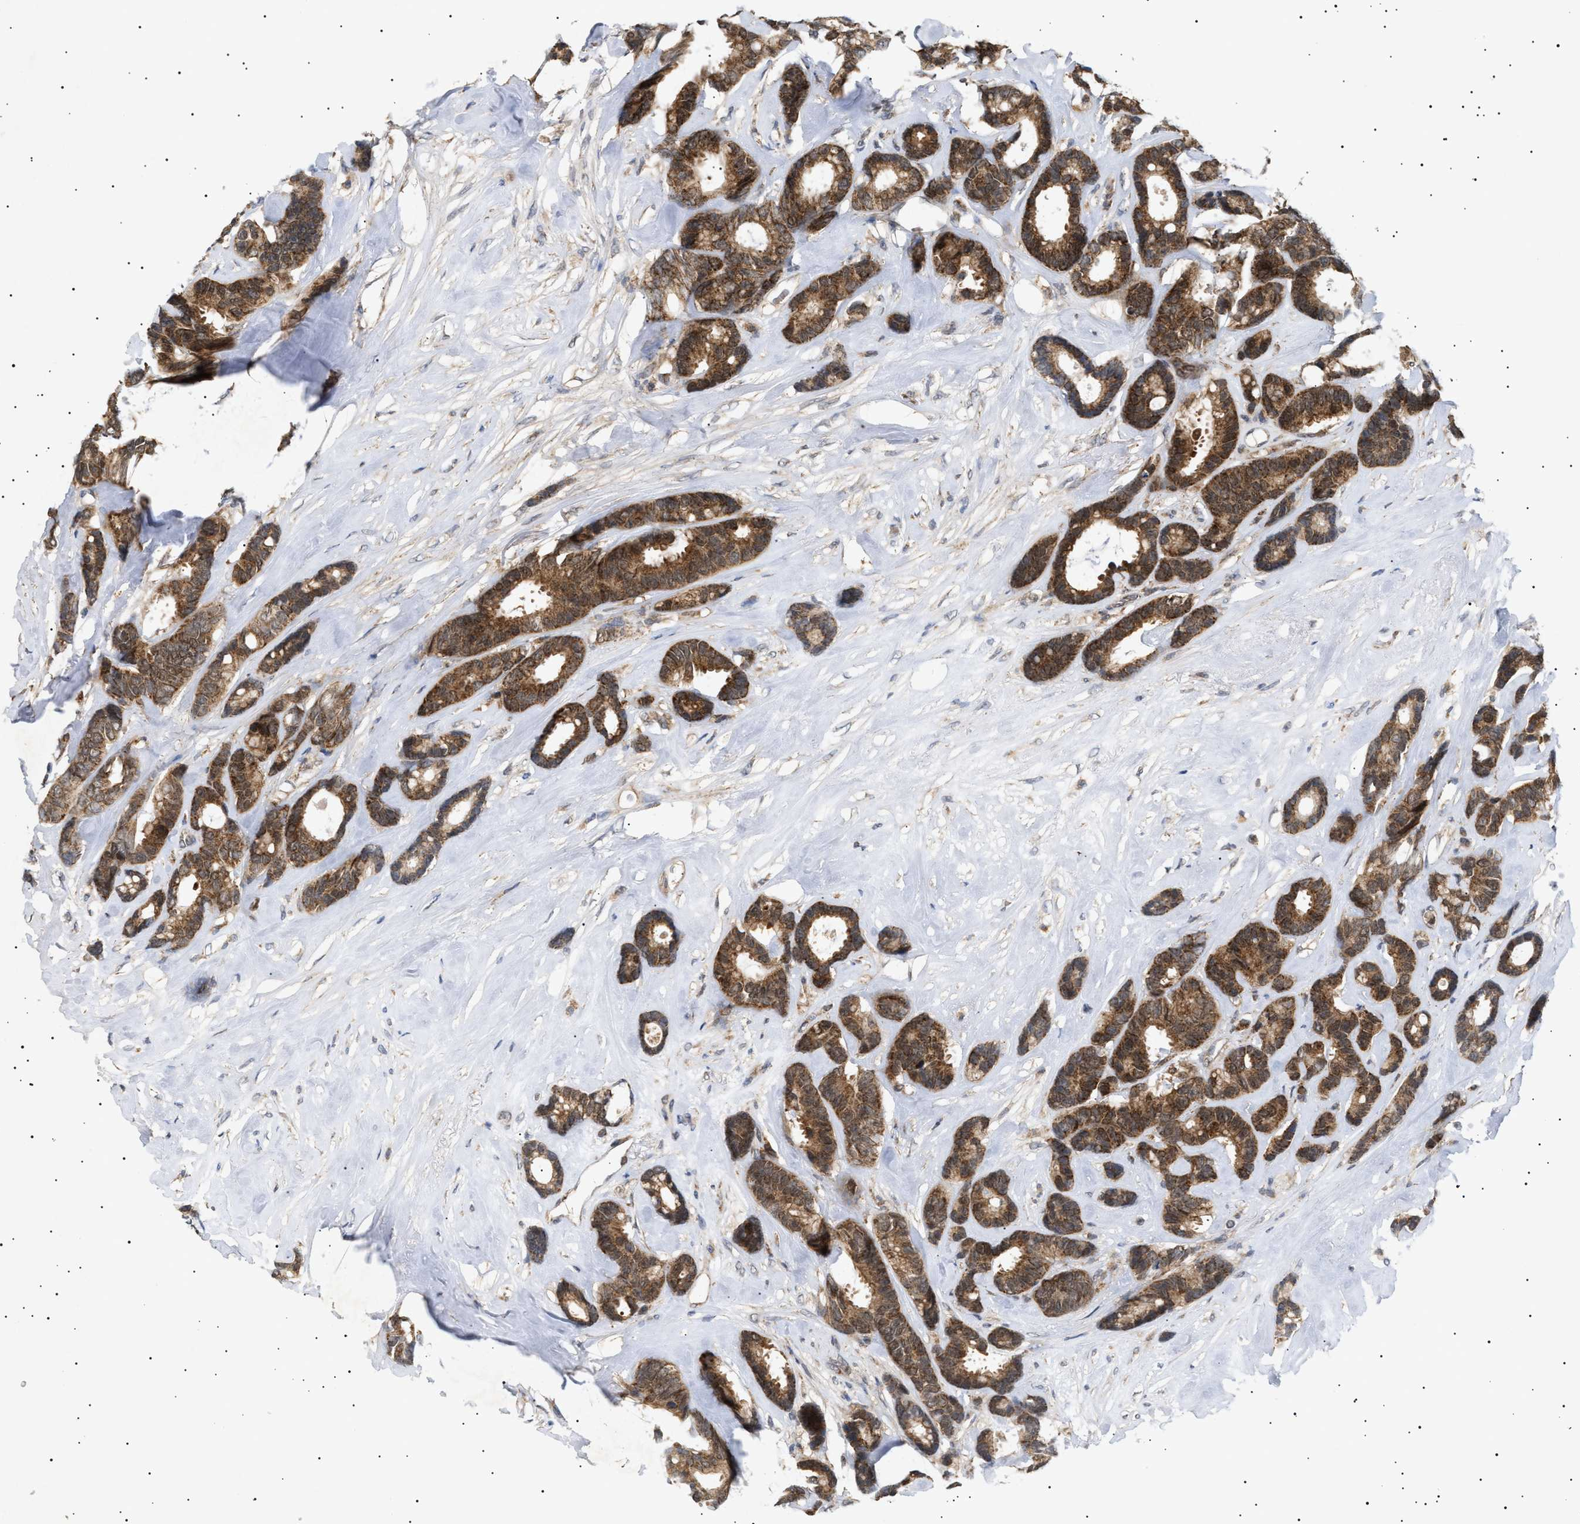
{"staining": {"intensity": "moderate", "quantity": ">75%", "location": "cytoplasmic/membranous"}, "tissue": "breast cancer", "cell_type": "Tumor cells", "image_type": "cancer", "snomed": [{"axis": "morphology", "description": "Duct carcinoma"}, {"axis": "topography", "description": "Breast"}], "caption": "A photomicrograph of human breast cancer stained for a protein displays moderate cytoplasmic/membranous brown staining in tumor cells.", "gene": "SIRT5", "patient": {"sex": "female", "age": 87}}